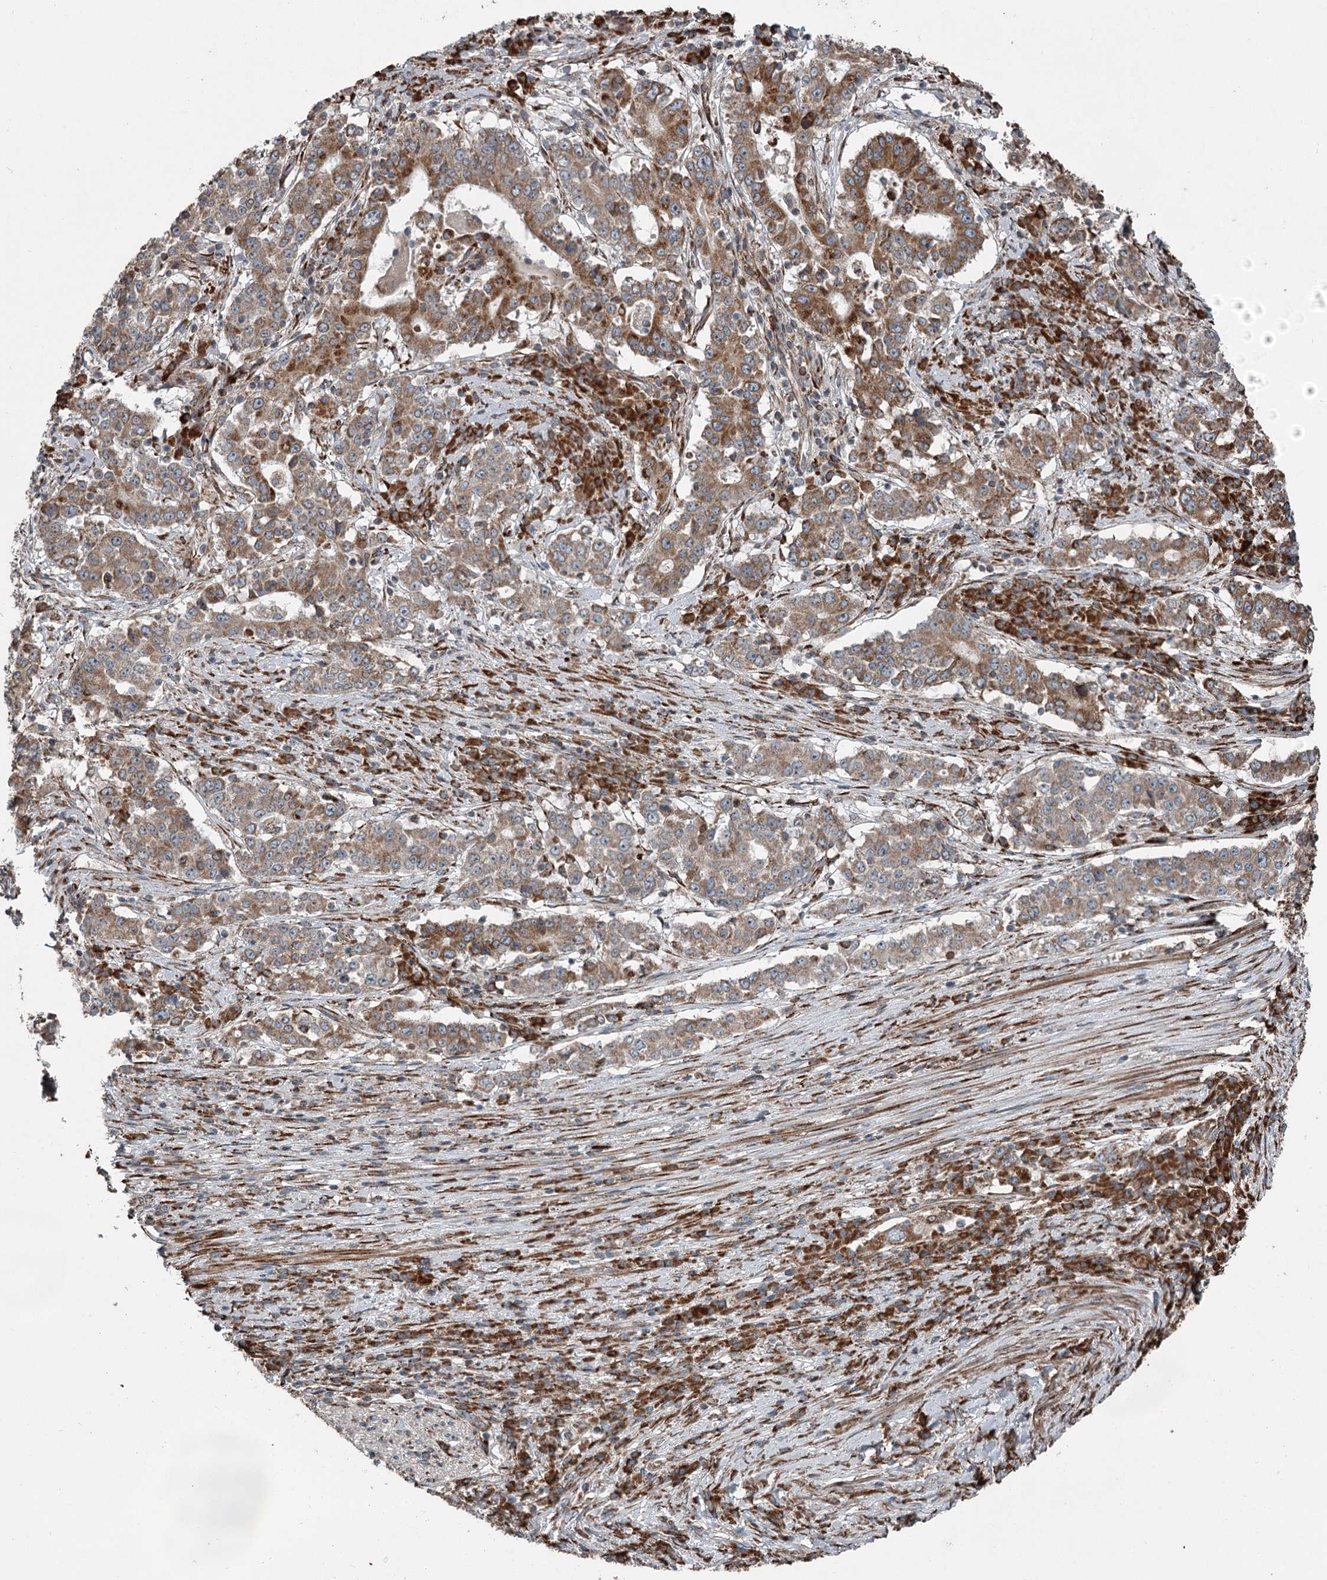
{"staining": {"intensity": "moderate", "quantity": ">75%", "location": "cytoplasmic/membranous"}, "tissue": "stomach cancer", "cell_type": "Tumor cells", "image_type": "cancer", "snomed": [{"axis": "morphology", "description": "Adenocarcinoma, NOS"}, {"axis": "topography", "description": "Stomach"}], "caption": "Adenocarcinoma (stomach) was stained to show a protein in brown. There is medium levels of moderate cytoplasmic/membranous expression in approximately >75% of tumor cells.", "gene": "RASSF8", "patient": {"sex": "male", "age": 59}}